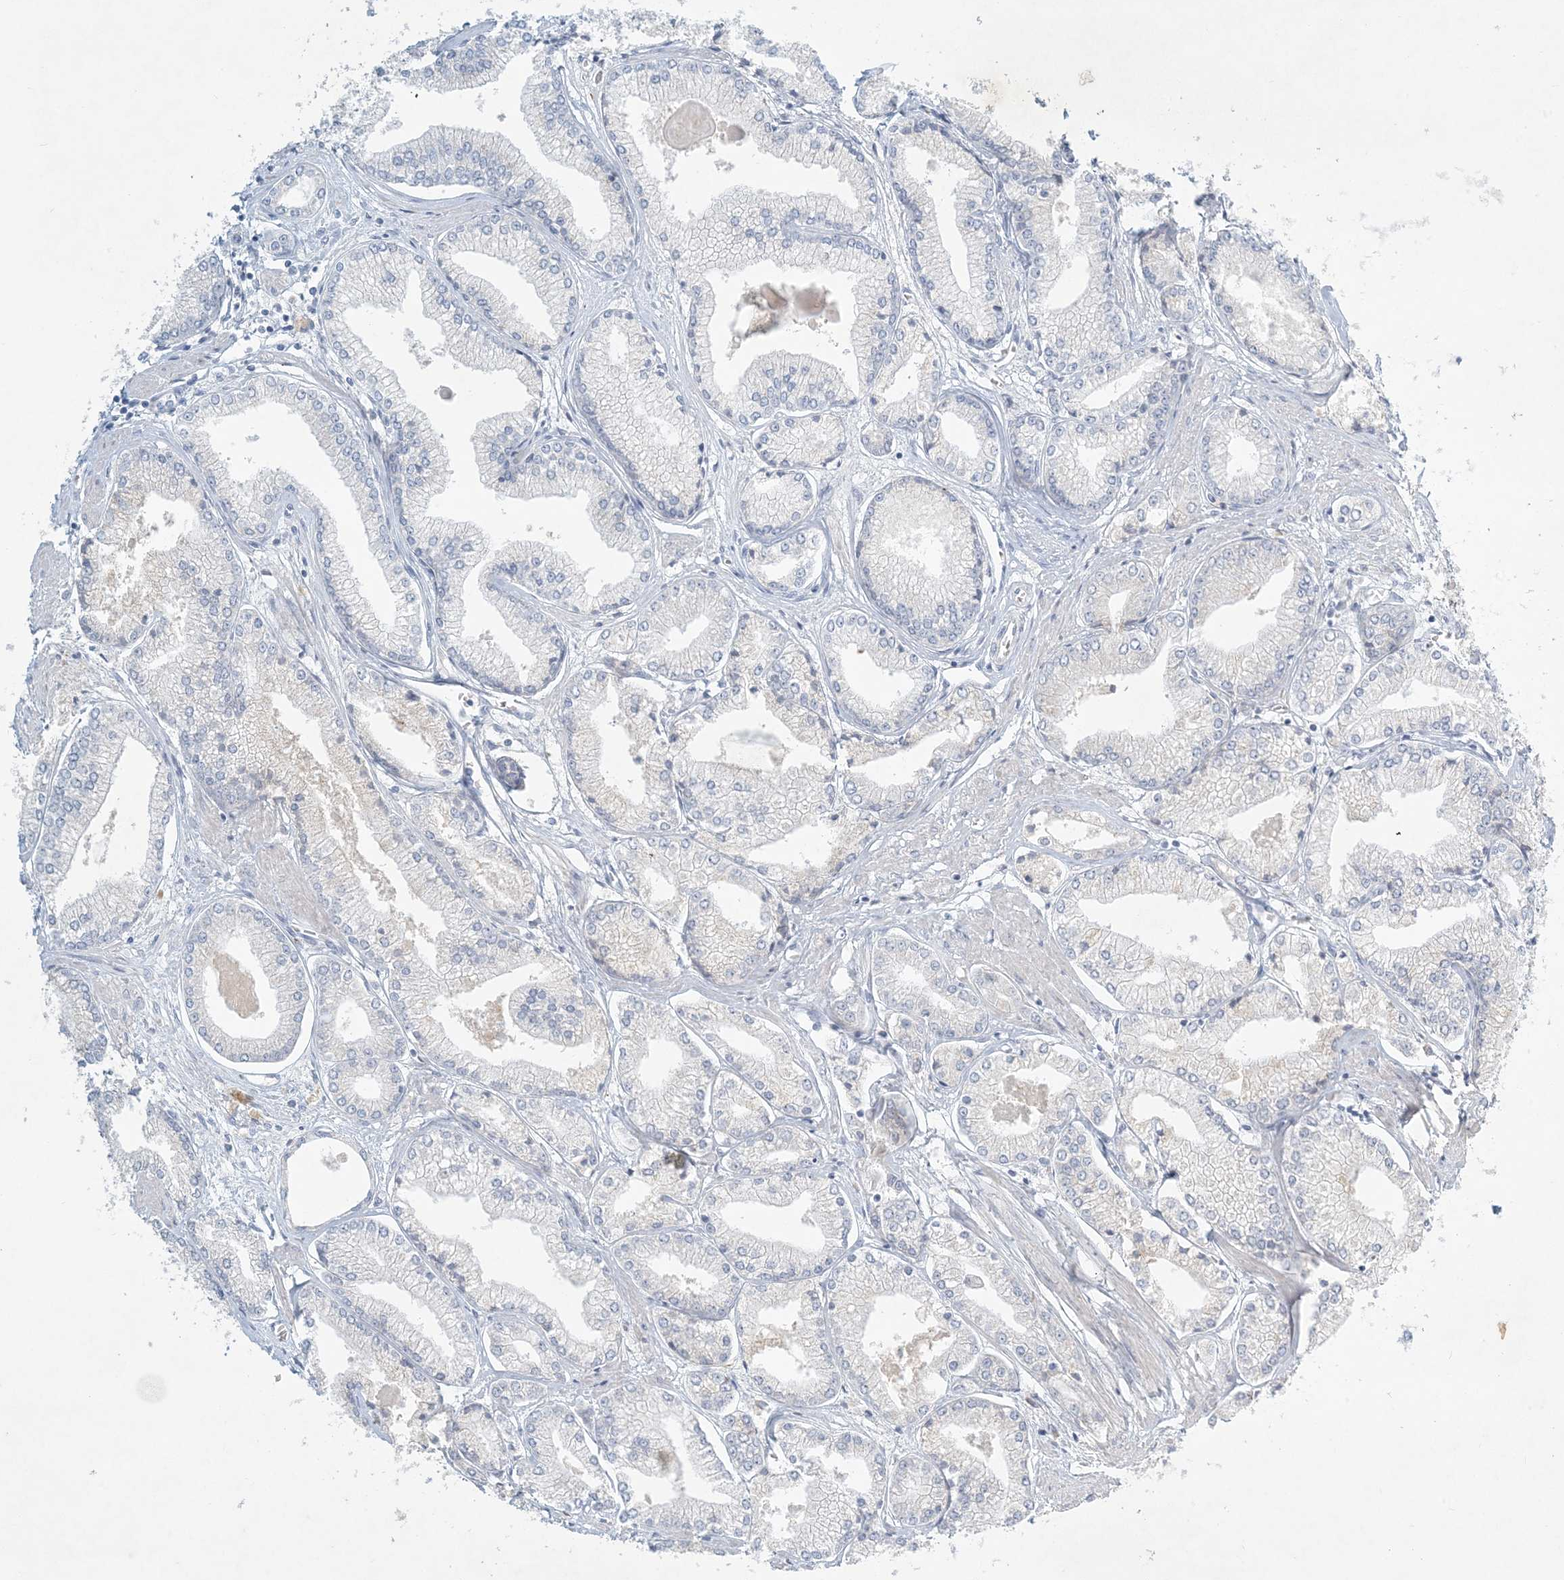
{"staining": {"intensity": "negative", "quantity": "none", "location": "none"}, "tissue": "prostate cancer", "cell_type": "Tumor cells", "image_type": "cancer", "snomed": [{"axis": "morphology", "description": "Adenocarcinoma, Low grade"}, {"axis": "topography", "description": "Prostate"}], "caption": "IHC micrograph of neoplastic tissue: human prostate cancer stained with DAB demonstrates no significant protein expression in tumor cells. (DAB immunohistochemistry visualized using brightfield microscopy, high magnification).", "gene": "ZNF385D", "patient": {"sex": "male", "age": 60}}